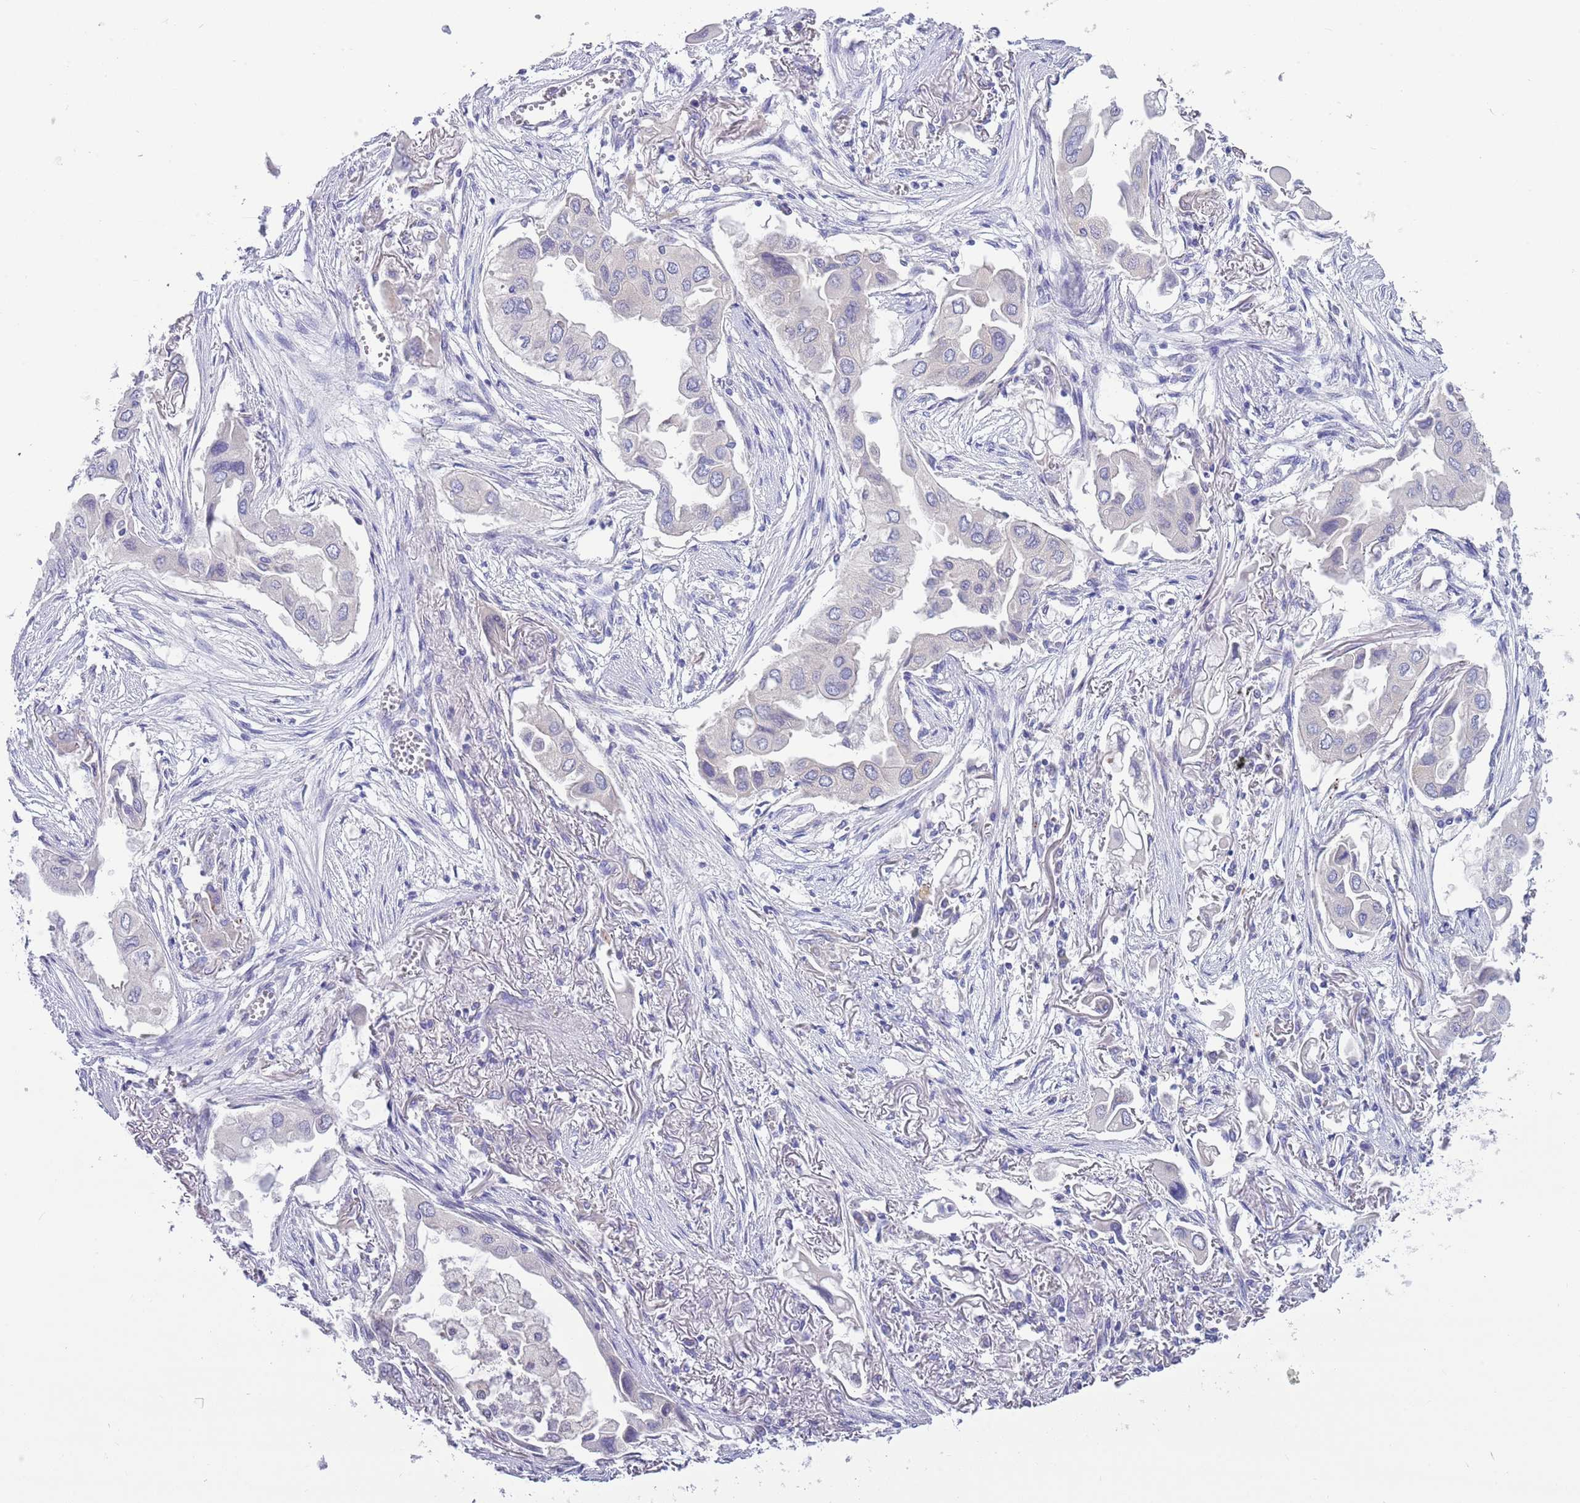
{"staining": {"intensity": "negative", "quantity": "none", "location": "none"}, "tissue": "lung cancer", "cell_type": "Tumor cells", "image_type": "cancer", "snomed": [{"axis": "morphology", "description": "Adenocarcinoma, NOS"}, {"axis": "topography", "description": "Lung"}], "caption": "This is an IHC image of lung cancer. There is no expression in tumor cells.", "gene": "DDHD1", "patient": {"sex": "female", "age": 76}}